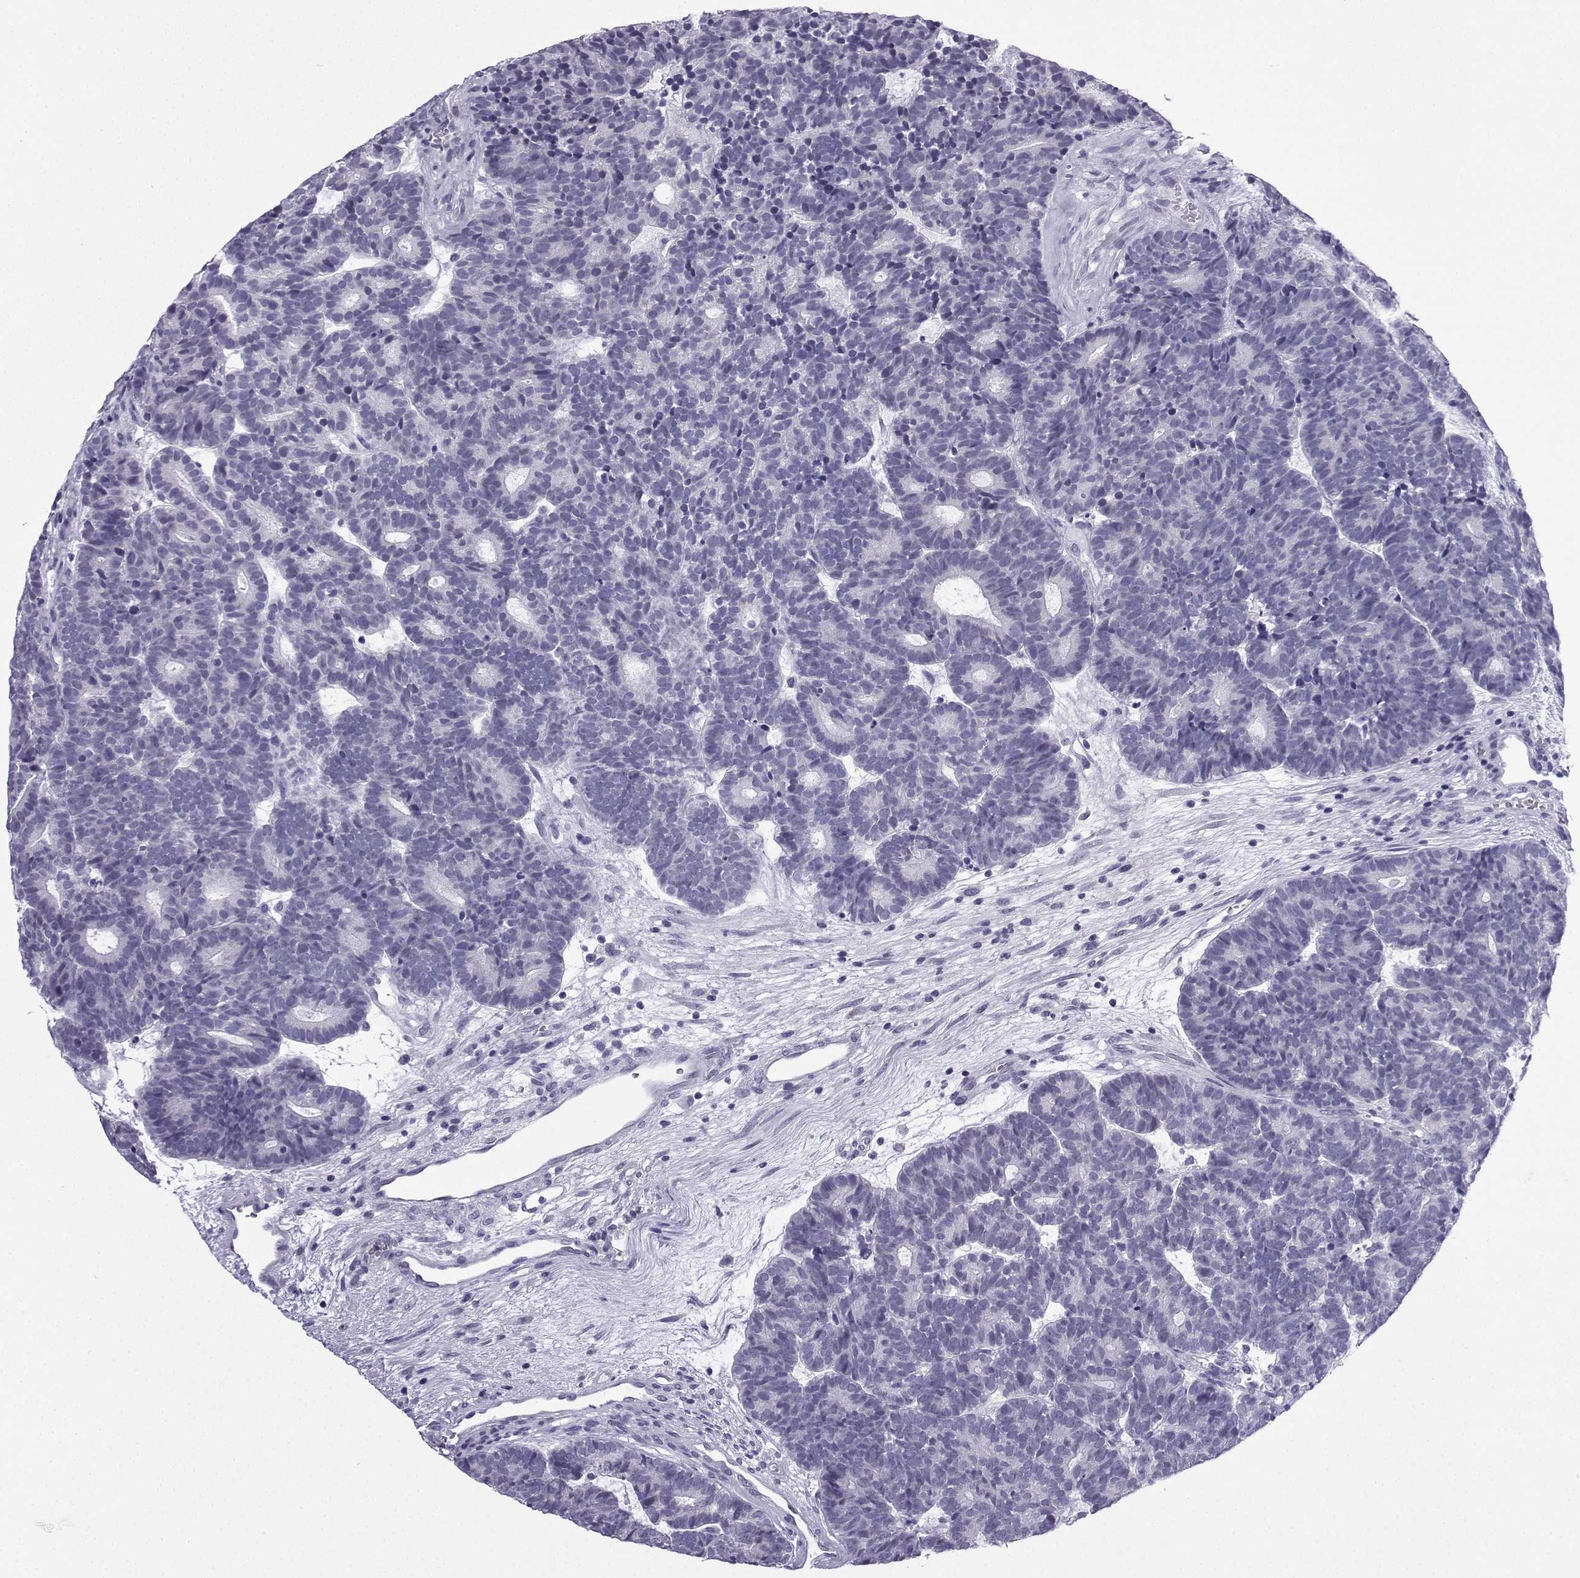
{"staining": {"intensity": "negative", "quantity": "none", "location": "none"}, "tissue": "head and neck cancer", "cell_type": "Tumor cells", "image_type": "cancer", "snomed": [{"axis": "morphology", "description": "Adenocarcinoma, NOS"}, {"axis": "topography", "description": "Head-Neck"}], "caption": "This is an IHC histopathology image of head and neck cancer (adenocarcinoma). There is no staining in tumor cells.", "gene": "ACRBP", "patient": {"sex": "female", "age": 81}}